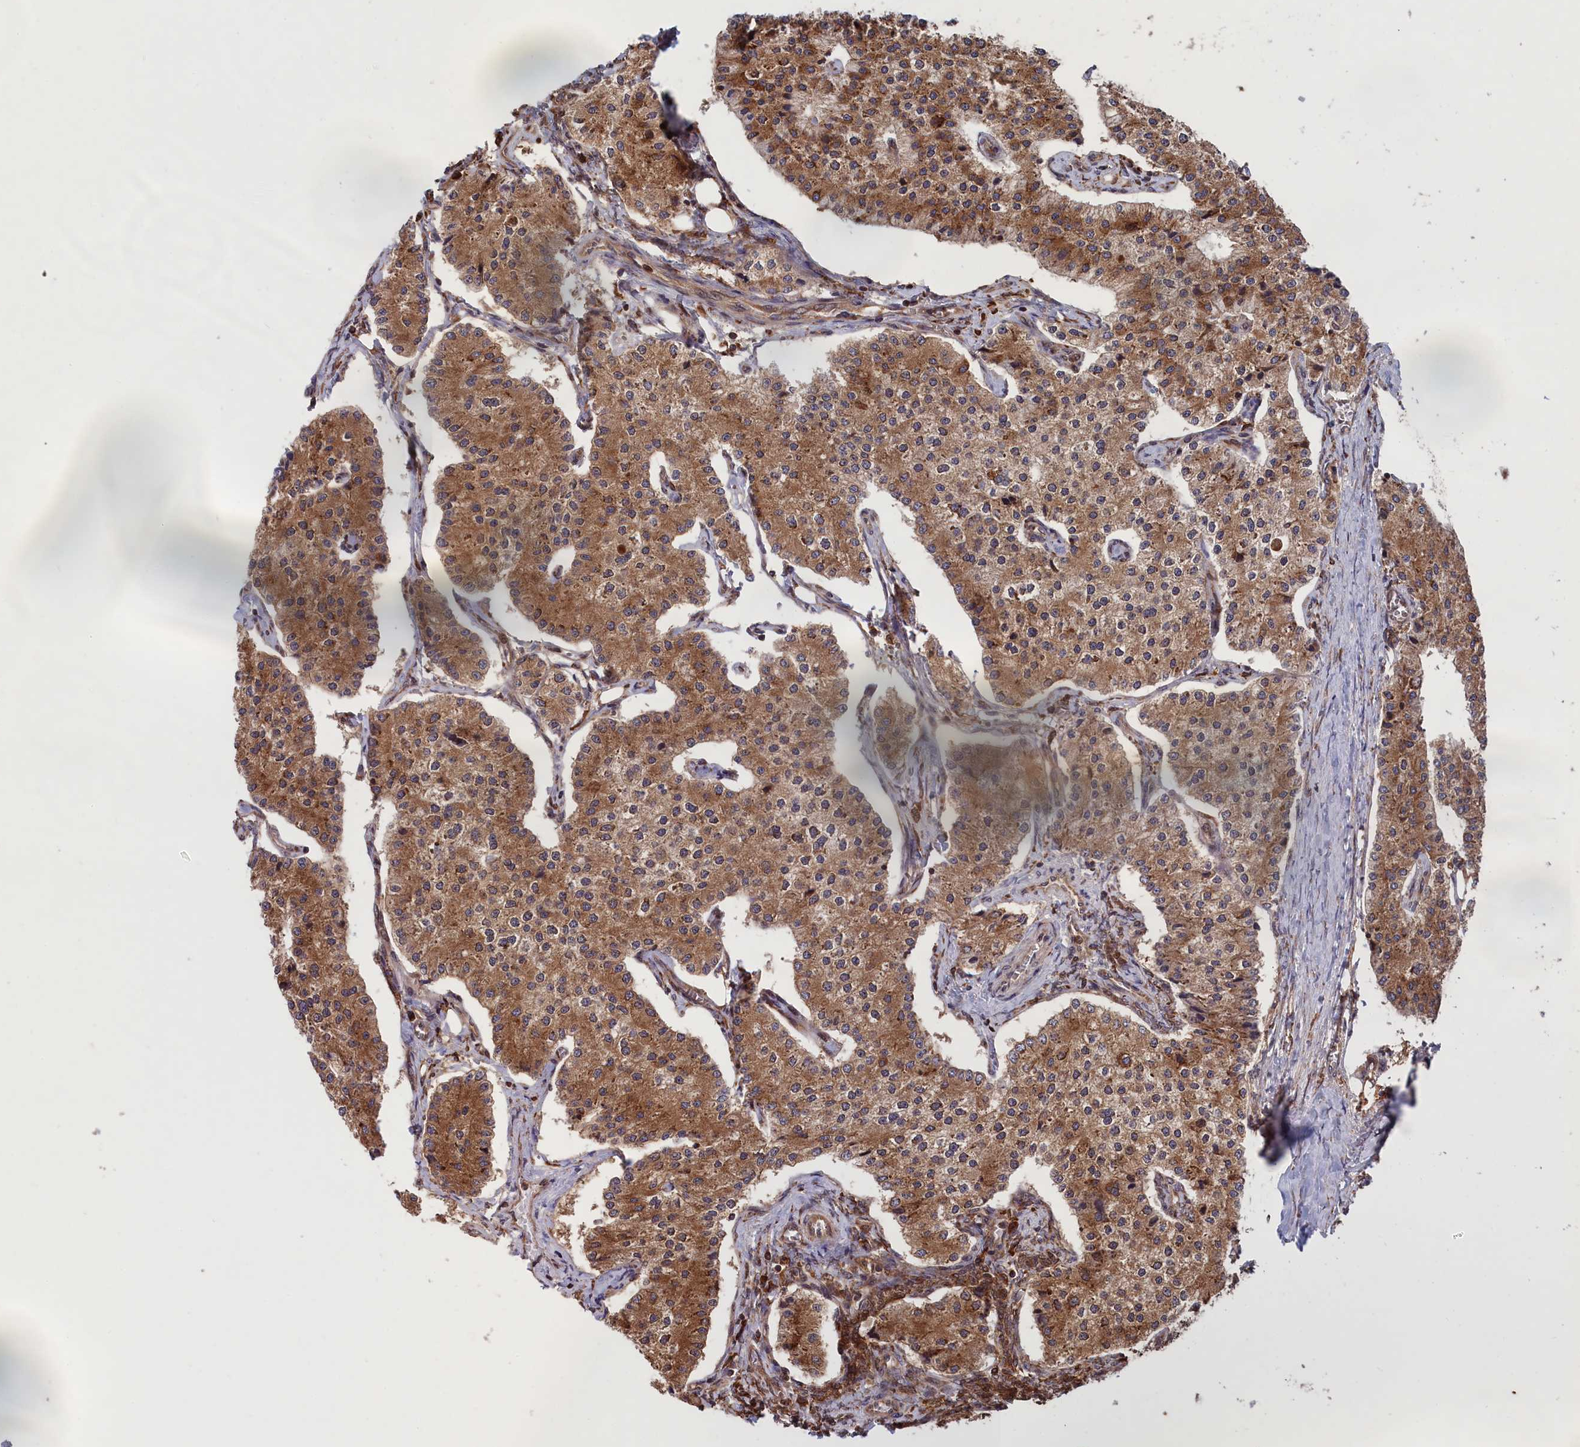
{"staining": {"intensity": "moderate", "quantity": ">75%", "location": "cytoplasmic/membranous"}, "tissue": "carcinoid", "cell_type": "Tumor cells", "image_type": "cancer", "snomed": [{"axis": "morphology", "description": "Carcinoid, malignant, NOS"}, {"axis": "topography", "description": "Colon"}], "caption": "Moderate cytoplasmic/membranous positivity for a protein is appreciated in approximately >75% of tumor cells of carcinoid using immunohistochemistry (IHC).", "gene": "PLA2G4C", "patient": {"sex": "female", "age": 52}}